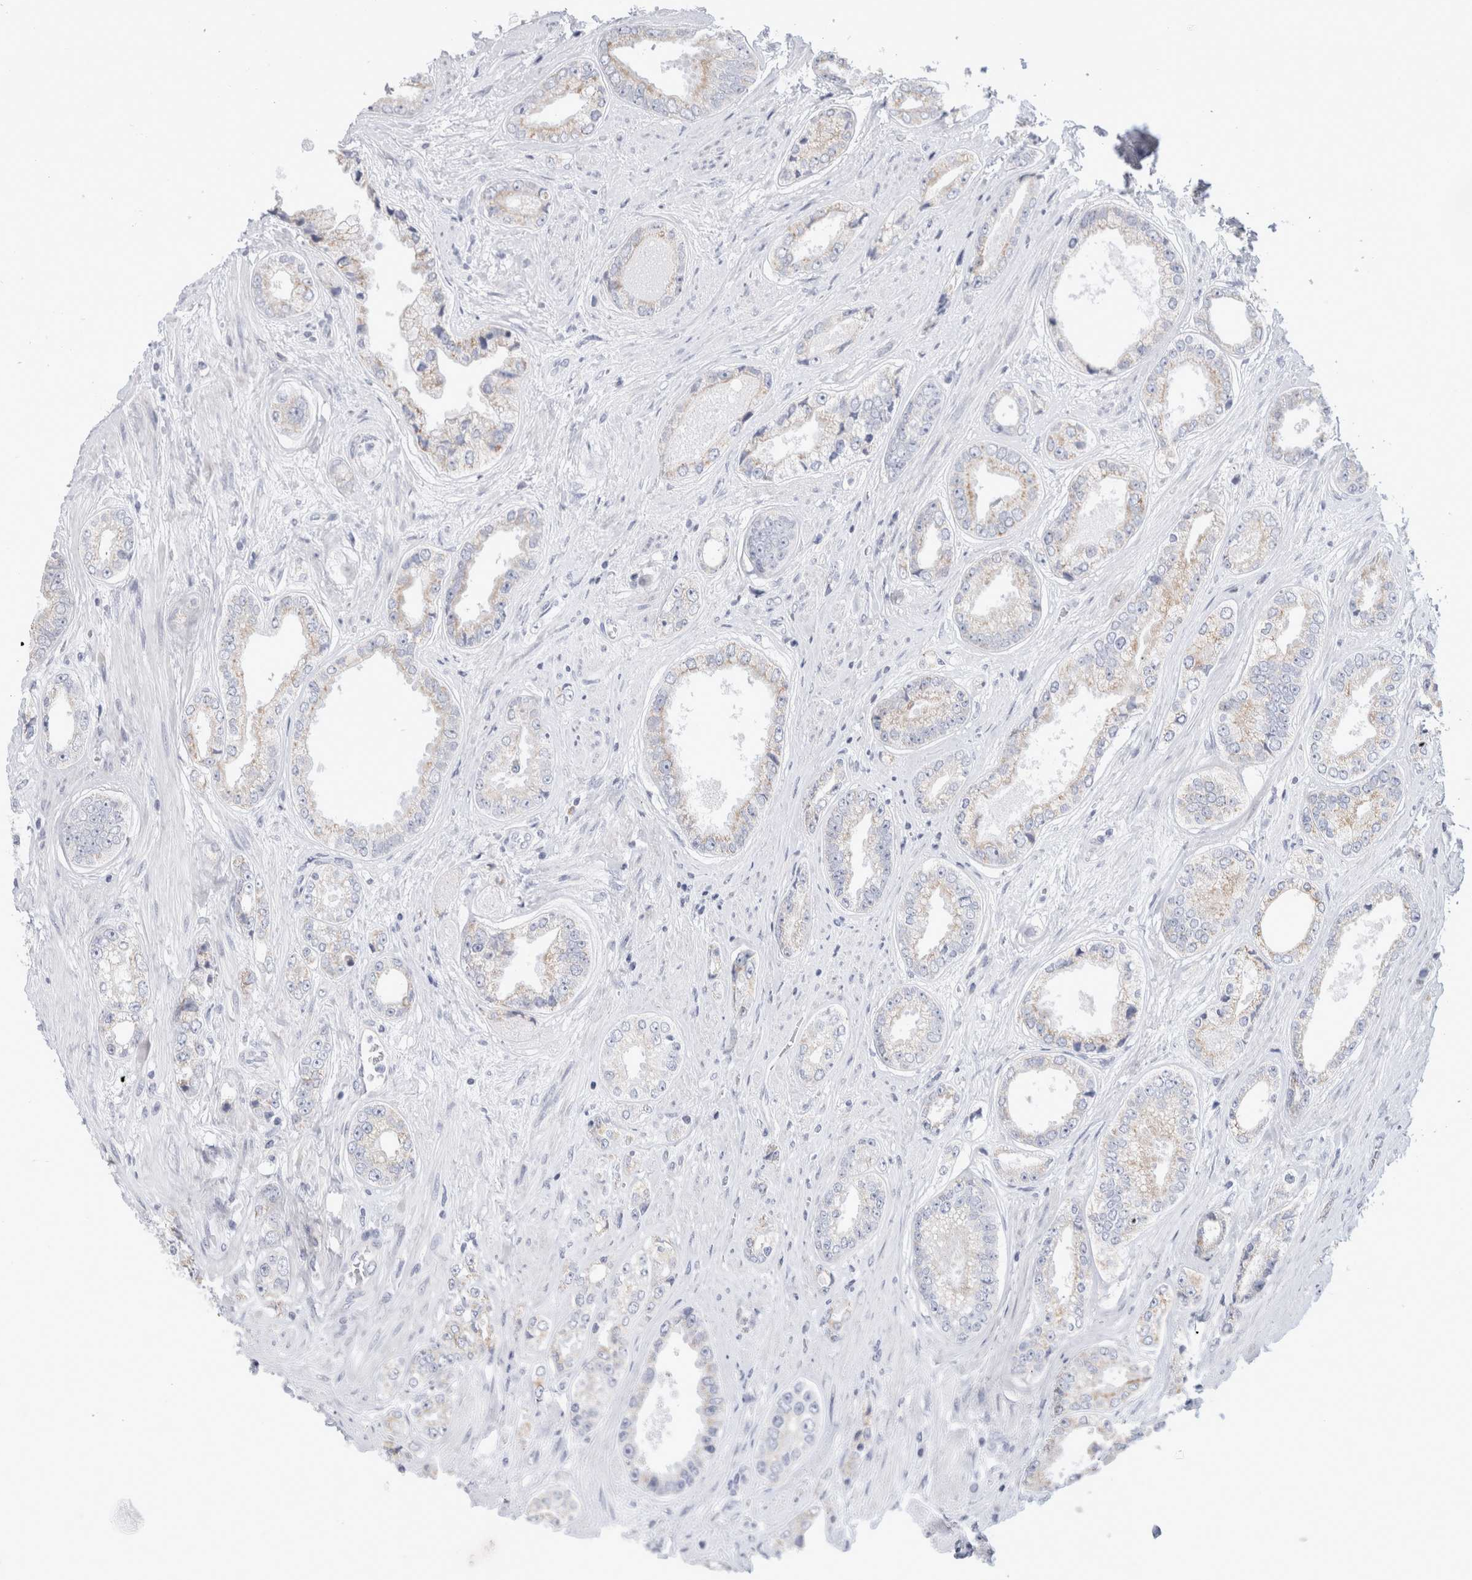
{"staining": {"intensity": "weak", "quantity": "<25%", "location": "cytoplasmic/membranous"}, "tissue": "prostate cancer", "cell_type": "Tumor cells", "image_type": "cancer", "snomed": [{"axis": "morphology", "description": "Adenocarcinoma, High grade"}, {"axis": "topography", "description": "Prostate"}], "caption": "An immunohistochemistry (IHC) histopathology image of prostate cancer is shown. There is no staining in tumor cells of prostate cancer. (Stains: DAB (3,3'-diaminobenzidine) immunohistochemistry (IHC) with hematoxylin counter stain, Microscopy: brightfield microscopy at high magnification).", "gene": "ECHDC2", "patient": {"sex": "male", "age": 61}}